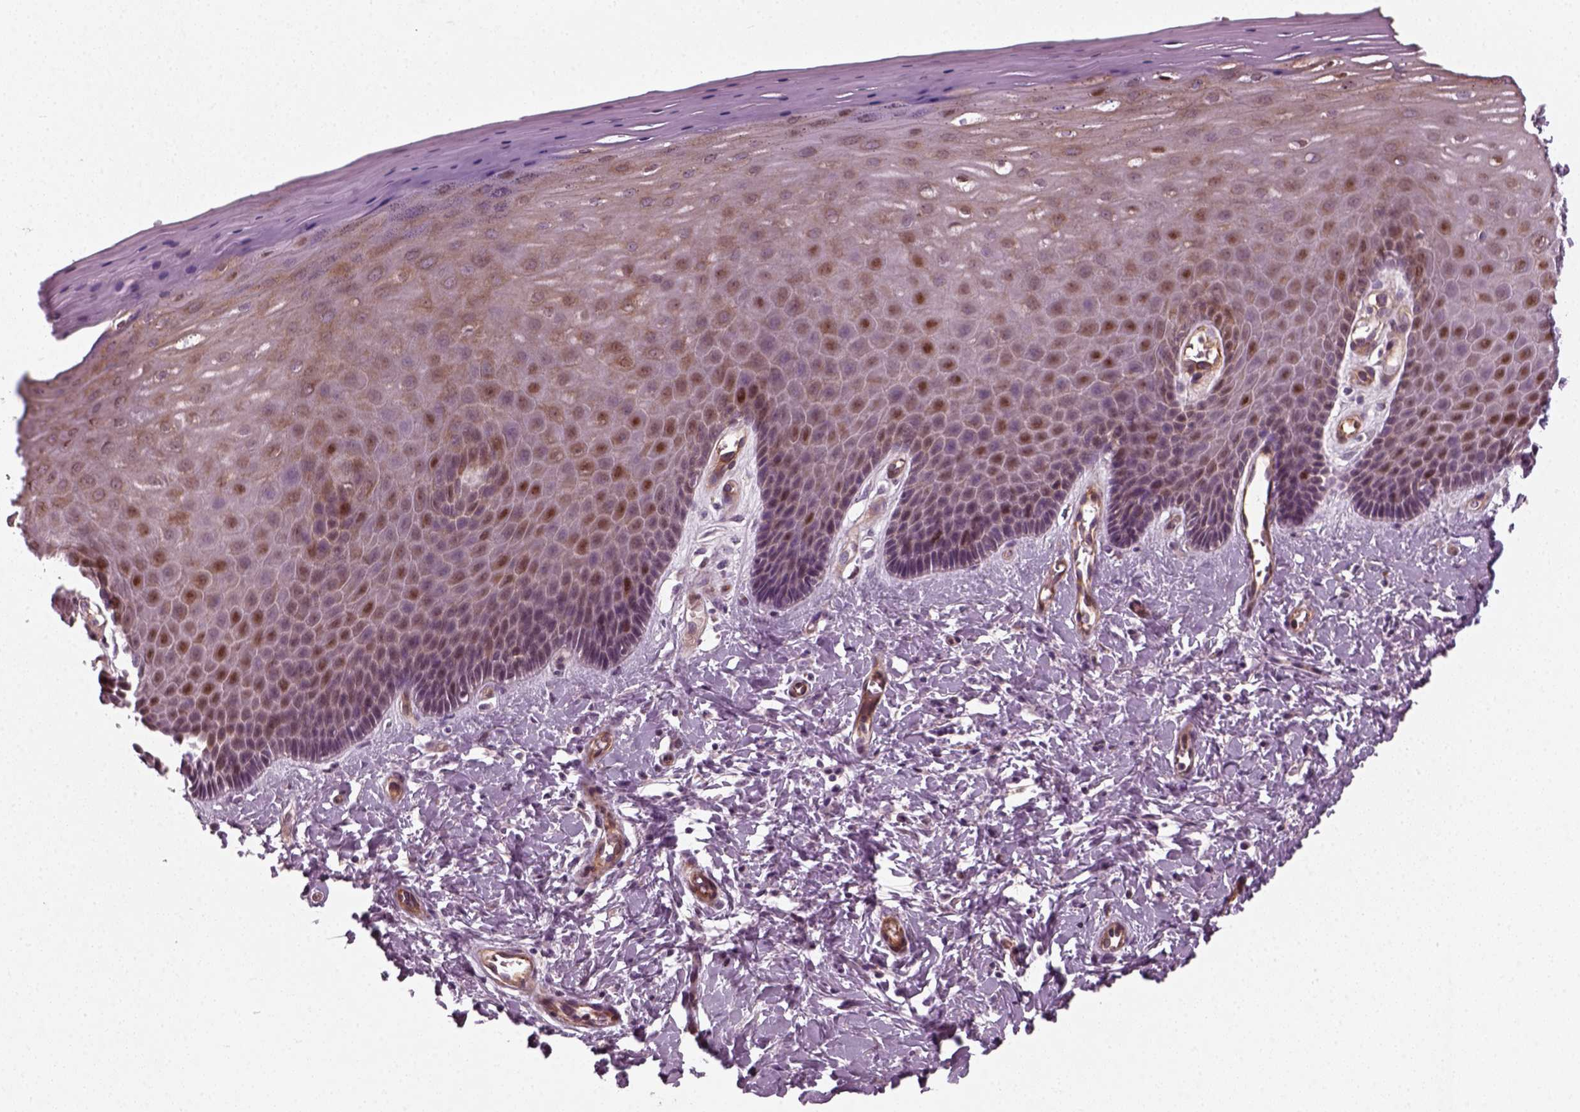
{"staining": {"intensity": "moderate", "quantity": "25%-75%", "location": "cytoplasmic/membranous,nuclear"}, "tissue": "vagina", "cell_type": "Squamous epithelial cells", "image_type": "normal", "snomed": [{"axis": "morphology", "description": "Normal tissue, NOS"}, {"axis": "topography", "description": "Vagina"}], "caption": "Vagina was stained to show a protein in brown. There is medium levels of moderate cytoplasmic/membranous,nuclear positivity in approximately 25%-75% of squamous epithelial cells. Immunohistochemistry (ihc) stains the protein in brown and the nuclei are stained blue.", "gene": "DNASE1L1", "patient": {"sex": "female", "age": 83}}